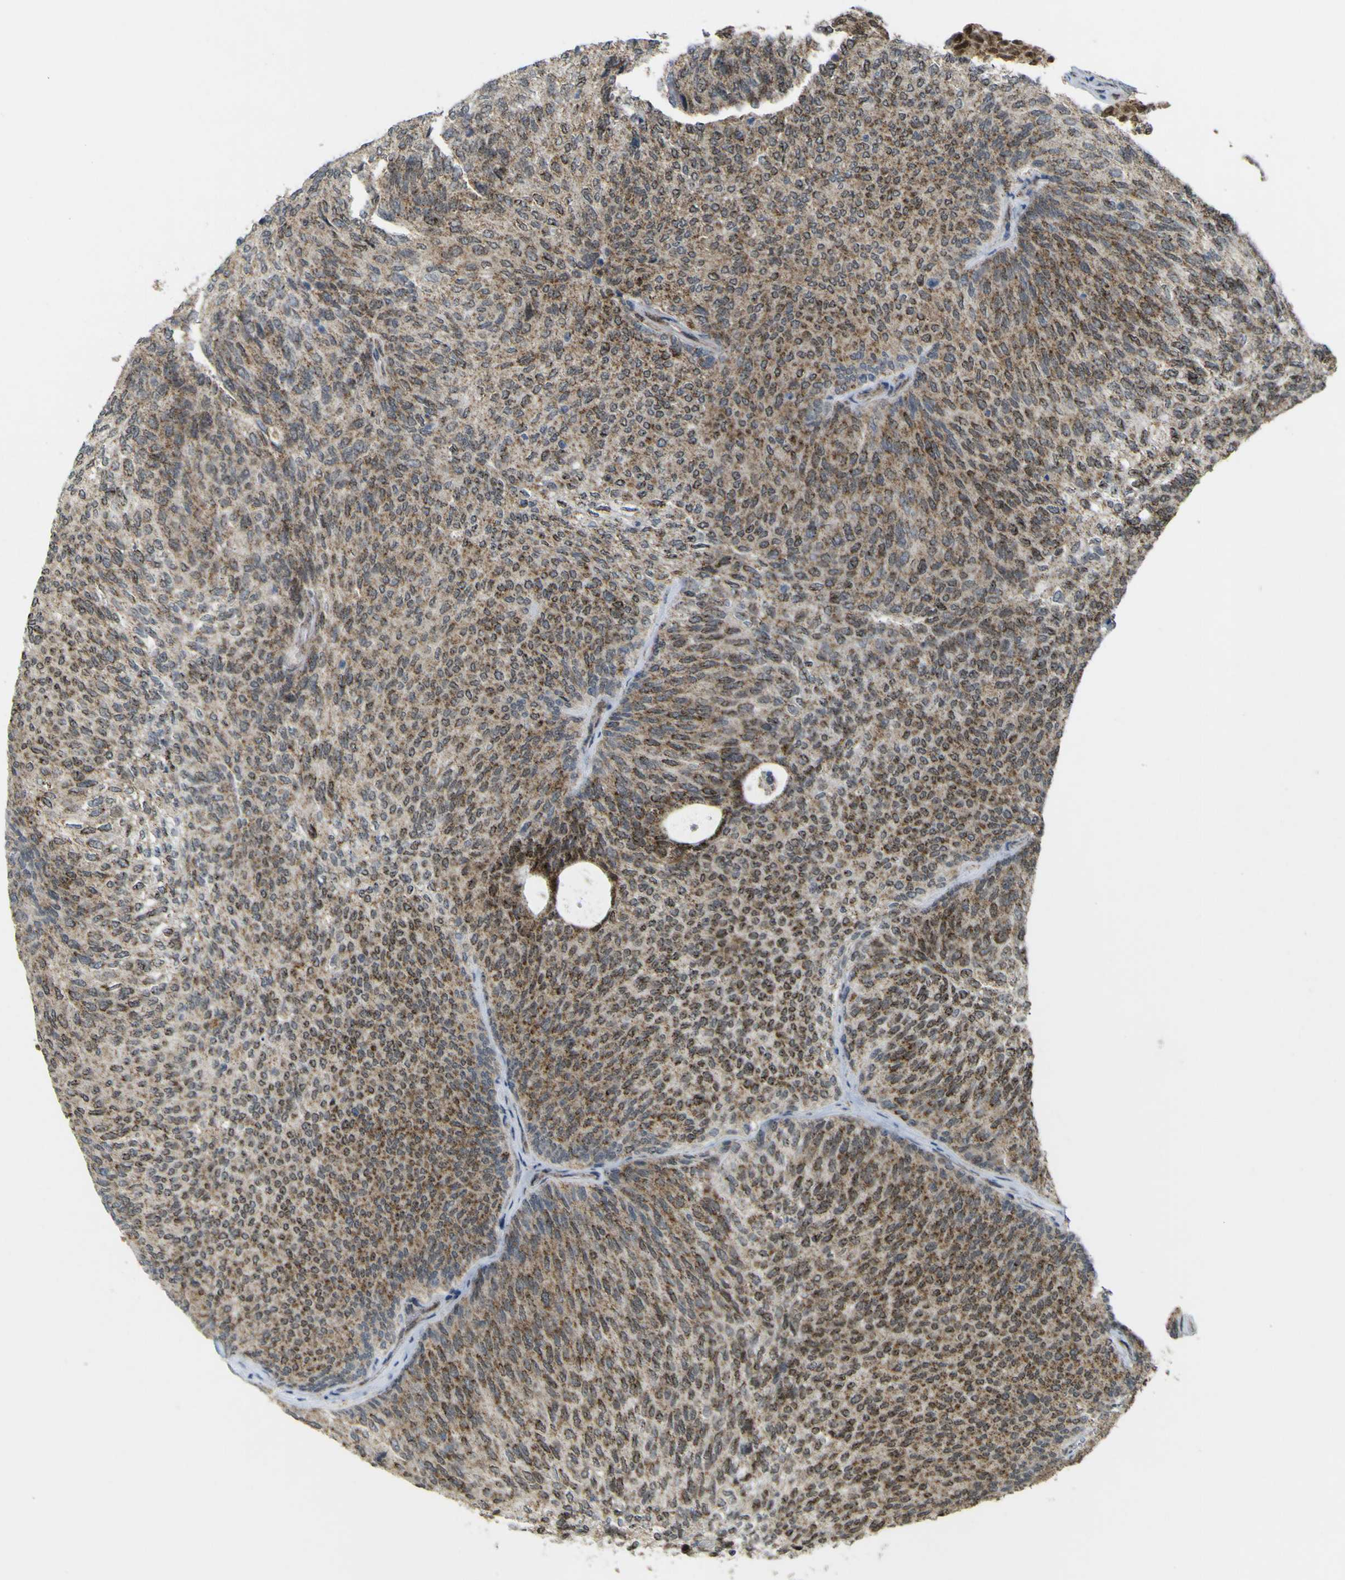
{"staining": {"intensity": "moderate", "quantity": ">75%", "location": "cytoplasmic/membranous"}, "tissue": "urothelial cancer", "cell_type": "Tumor cells", "image_type": "cancer", "snomed": [{"axis": "morphology", "description": "Urothelial carcinoma, Low grade"}, {"axis": "topography", "description": "Urinary bladder"}], "caption": "This is a photomicrograph of IHC staining of low-grade urothelial carcinoma, which shows moderate staining in the cytoplasmic/membranous of tumor cells.", "gene": "ACBD5", "patient": {"sex": "female", "age": 79}}